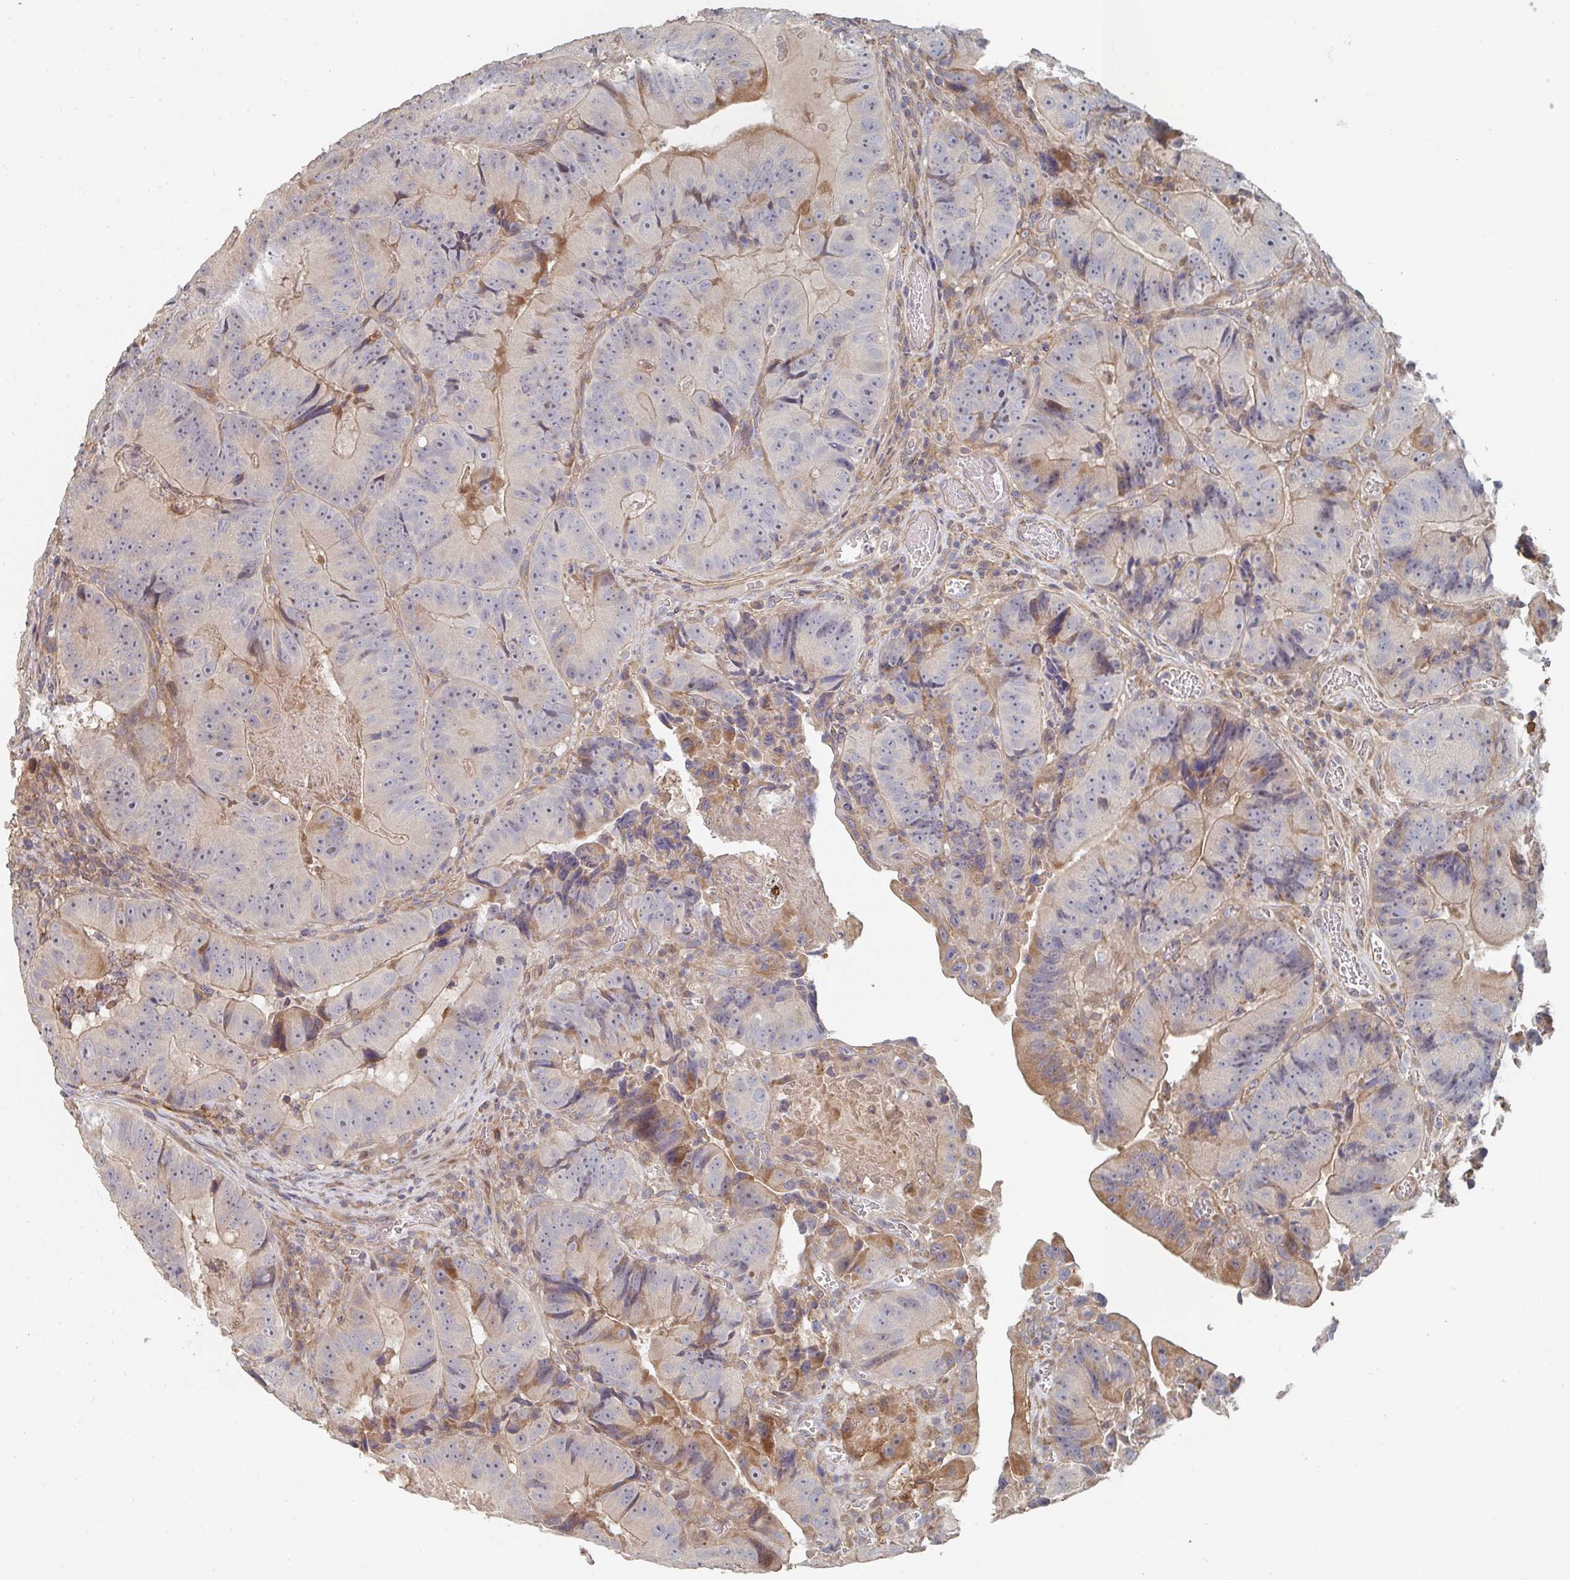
{"staining": {"intensity": "moderate", "quantity": "<25%", "location": "cytoplasmic/membranous"}, "tissue": "colorectal cancer", "cell_type": "Tumor cells", "image_type": "cancer", "snomed": [{"axis": "morphology", "description": "Adenocarcinoma, NOS"}, {"axis": "topography", "description": "Colon"}], "caption": "A brown stain labels moderate cytoplasmic/membranous positivity of a protein in human colorectal adenocarcinoma tumor cells. The staining is performed using DAB brown chromogen to label protein expression. The nuclei are counter-stained blue using hematoxylin.", "gene": "PTEN", "patient": {"sex": "female", "age": 86}}